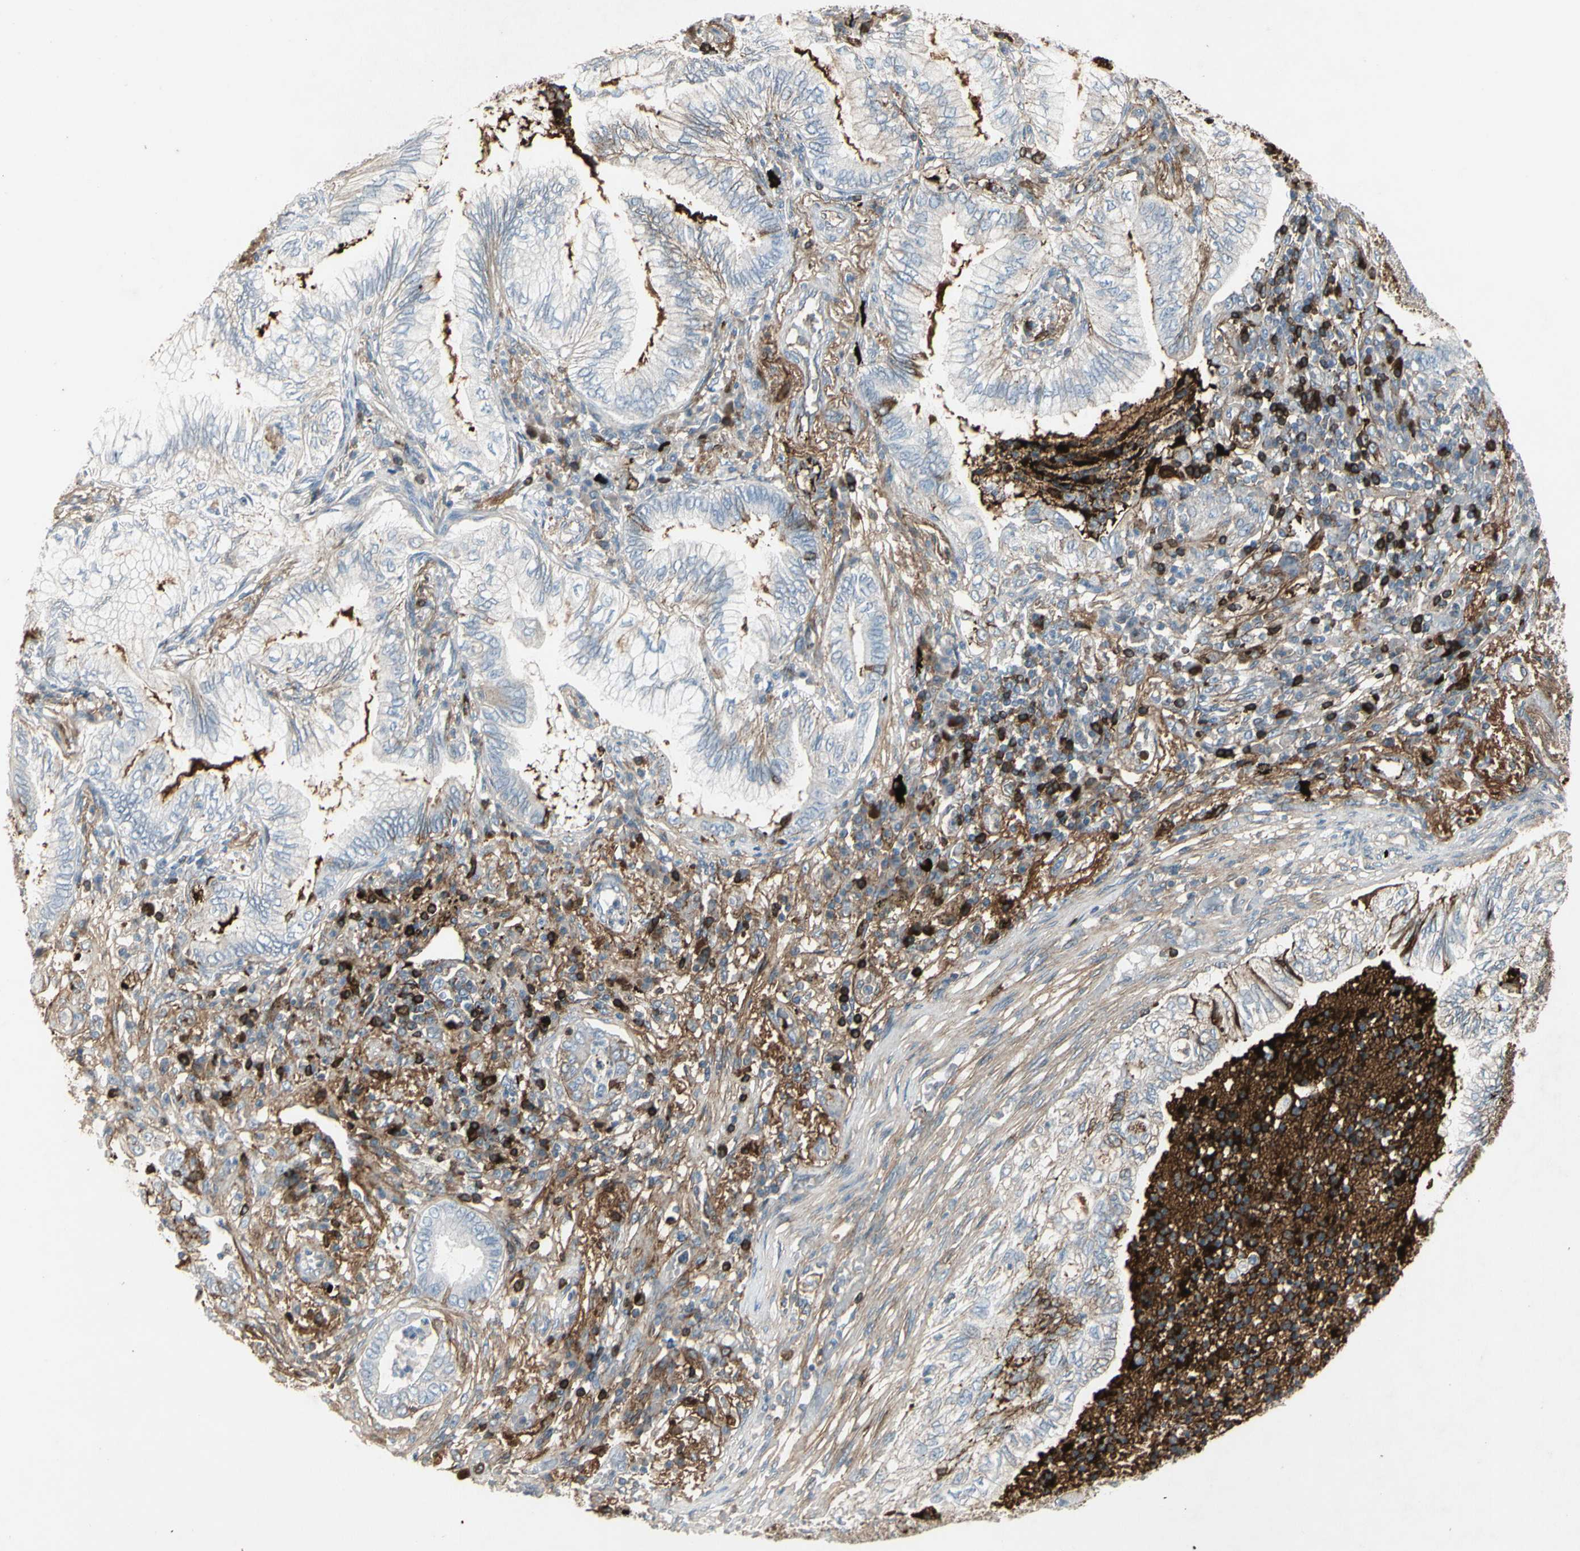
{"staining": {"intensity": "moderate", "quantity": "<25%", "location": "cytoplasmic/membranous"}, "tissue": "lung cancer", "cell_type": "Tumor cells", "image_type": "cancer", "snomed": [{"axis": "morphology", "description": "Normal tissue, NOS"}, {"axis": "morphology", "description": "Adenocarcinoma, NOS"}, {"axis": "topography", "description": "Bronchus"}, {"axis": "topography", "description": "Lung"}], "caption": "There is low levels of moderate cytoplasmic/membranous staining in tumor cells of lung cancer, as demonstrated by immunohistochemical staining (brown color).", "gene": "IGHM", "patient": {"sex": "female", "age": 70}}